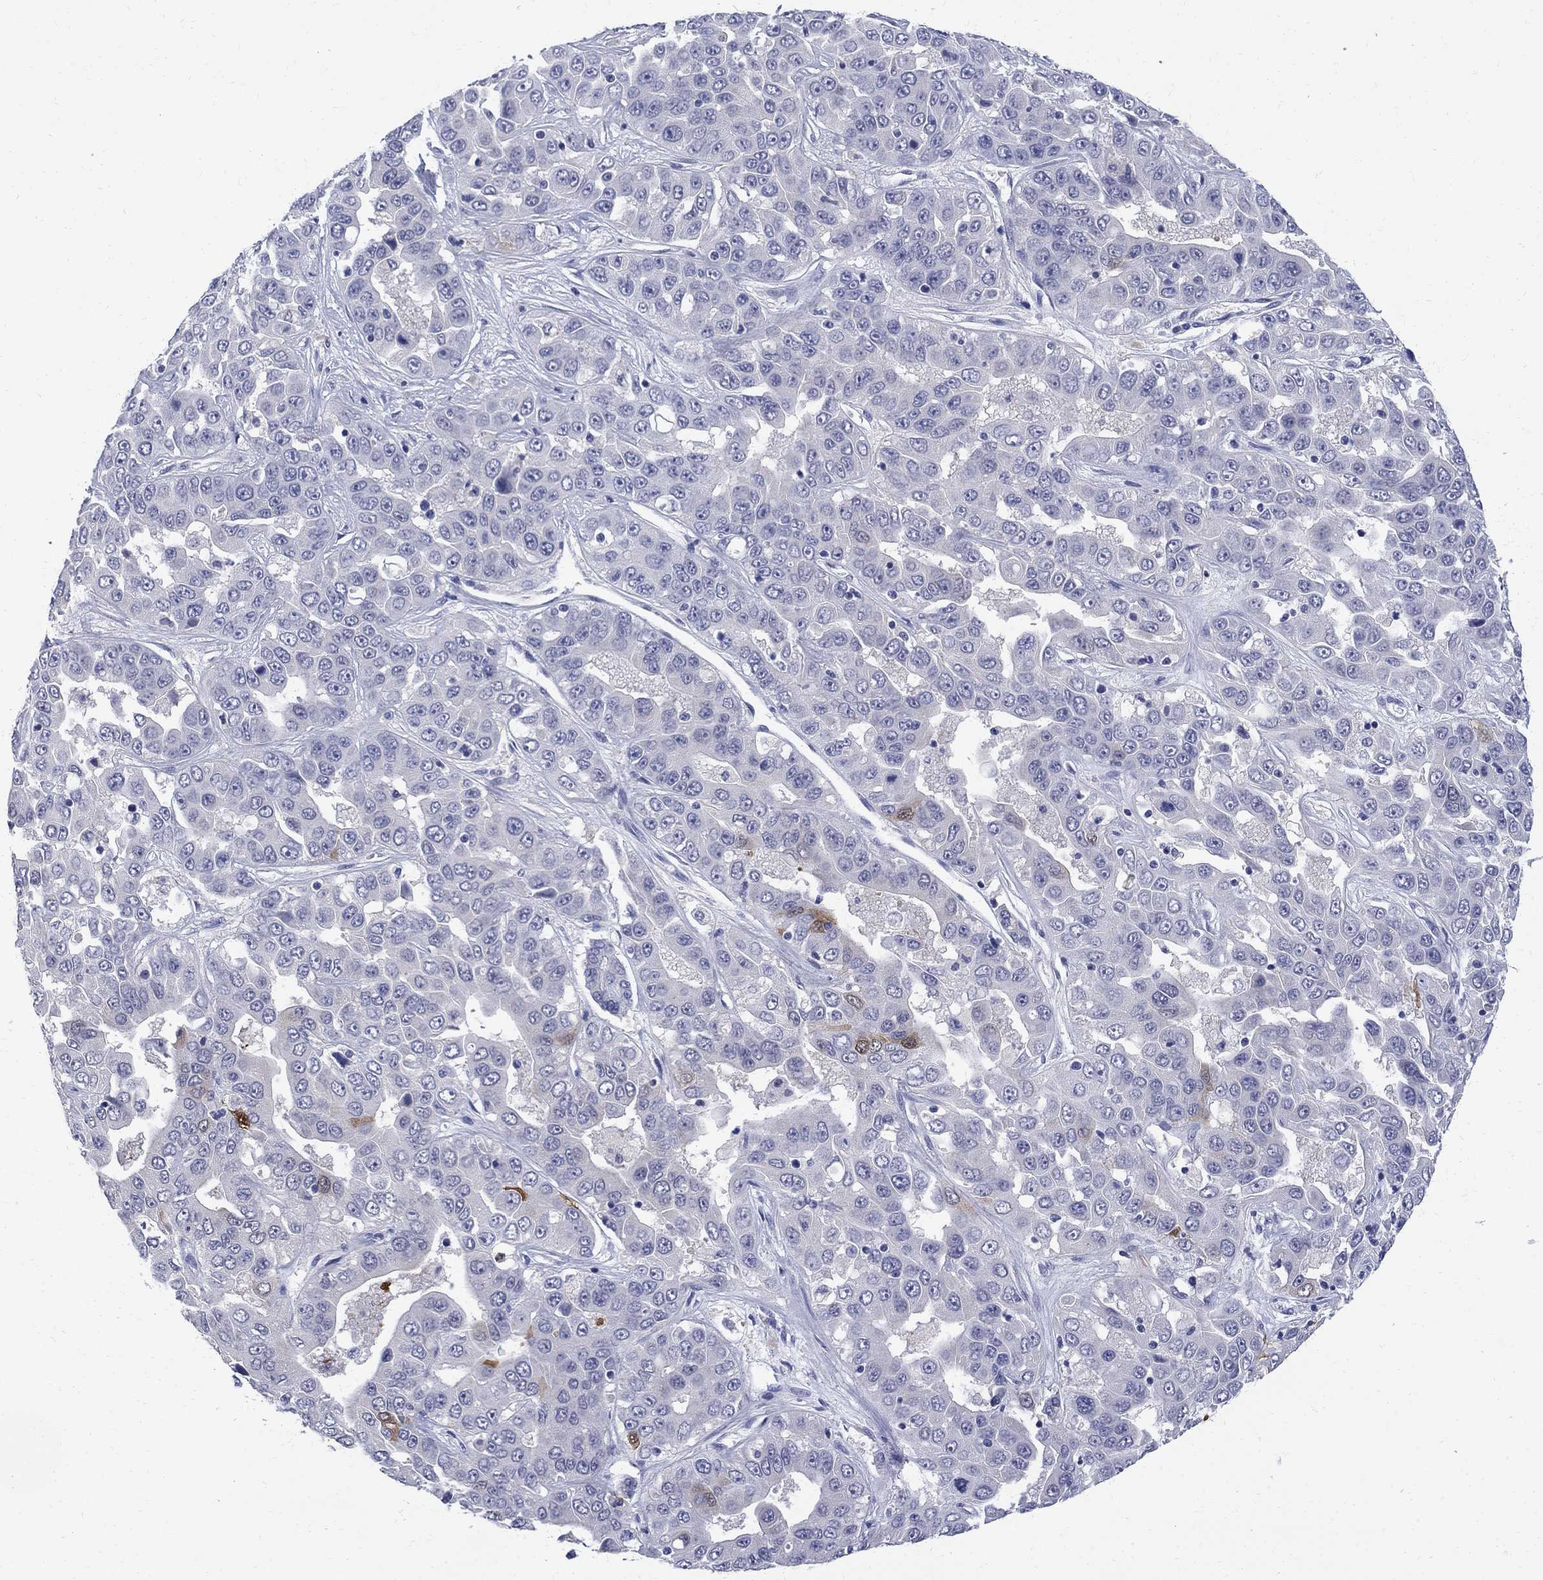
{"staining": {"intensity": "negative", "quantity": "none", "location": "none"}, "tissue": "liver cancer", "cell_type": "Tumor cells", "image_type": "cancer", "snomed": [{"axis": "morphology", "description": "Cholangiocarcinoma"}, {"axis": "topography", "description": "Liver"}], "caption": "A histopathology image of liver cholangiocarcinoma stained for a protein demonstrates no brown staining in tumor cells.", "gene": "SERPINB2", "patient": {"sex": "female", "age": 52}}